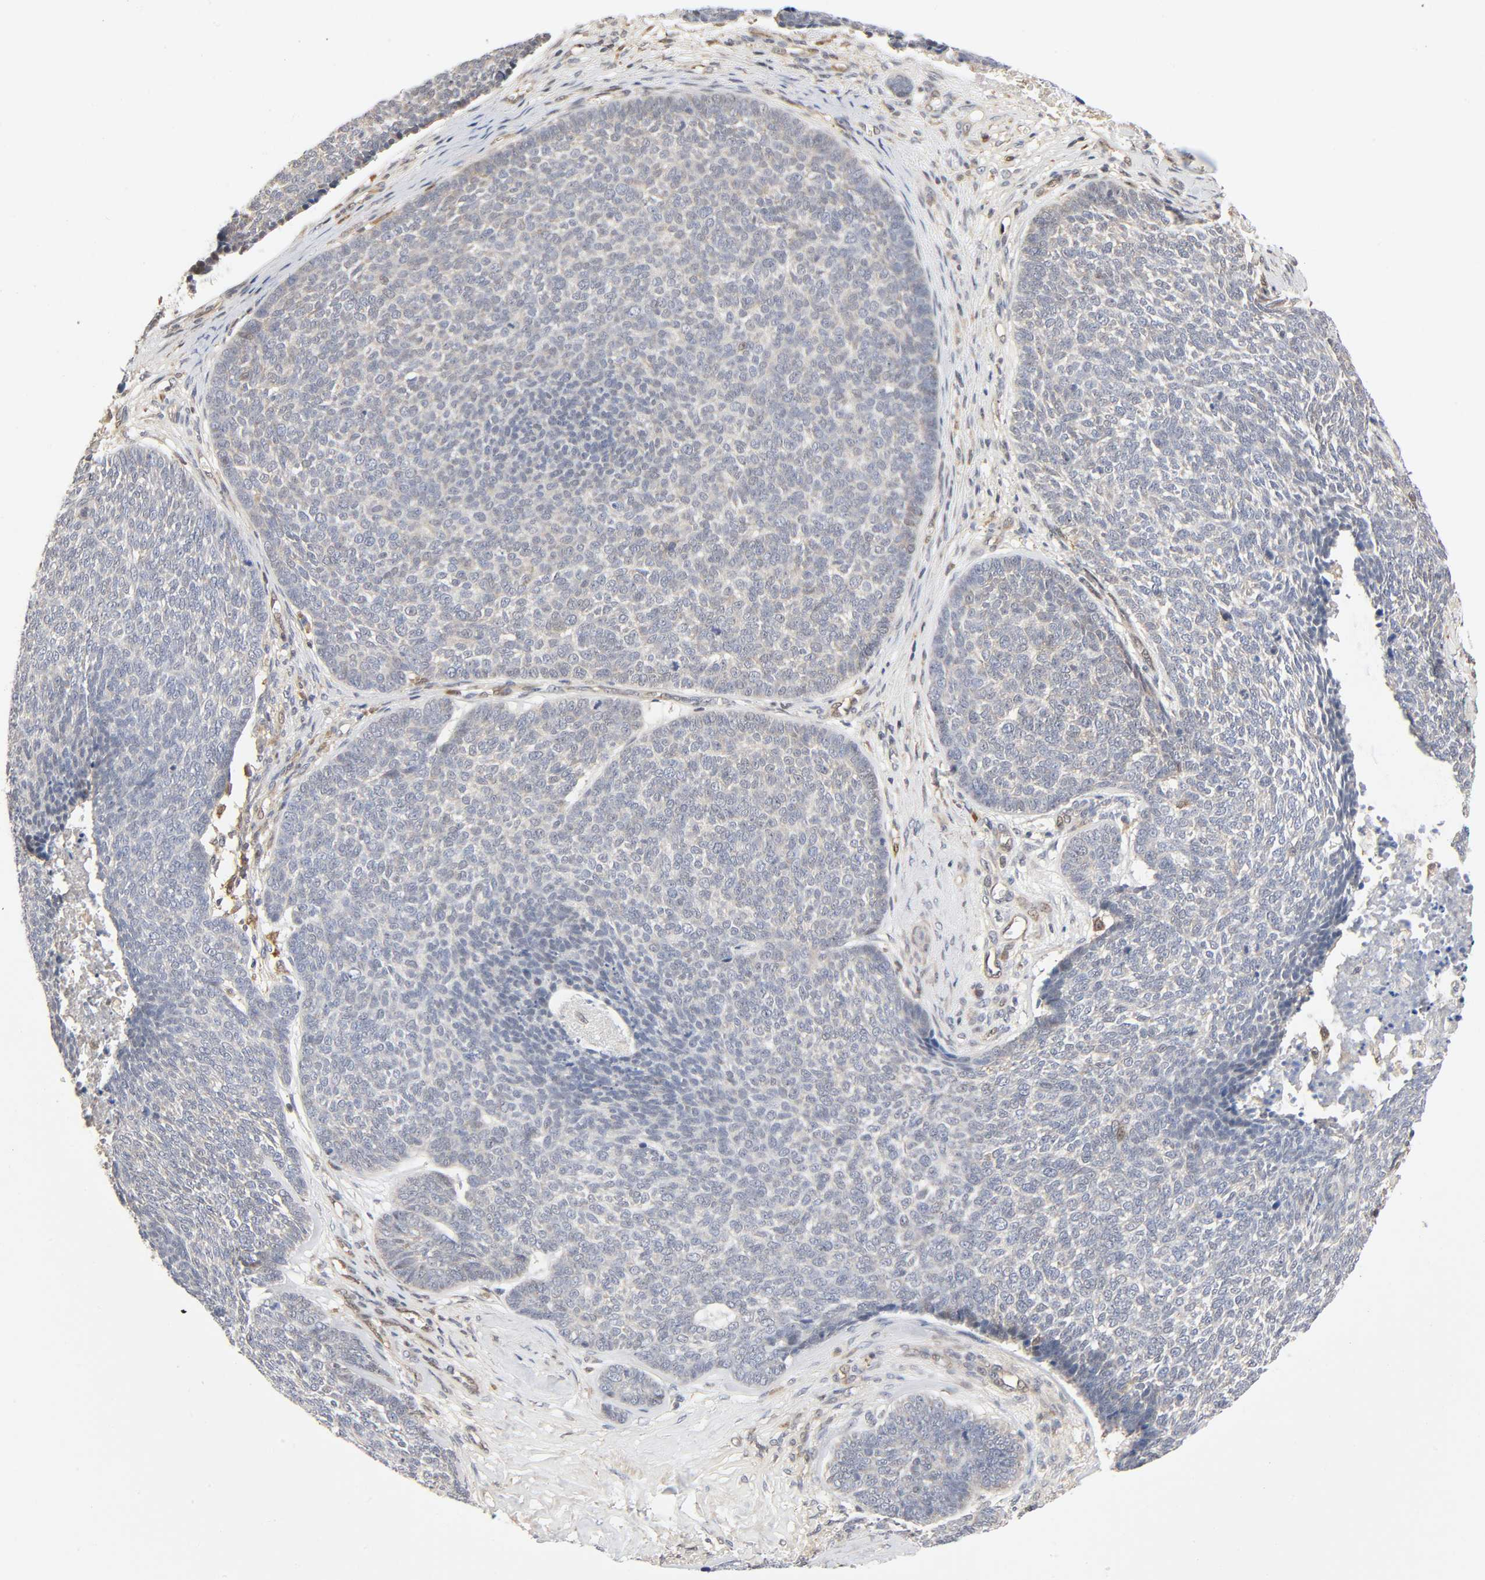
{"staining": {"intensity": "negative", "quantity": "none", "location": "none"}, "tissue": "skin cancer", "cell_type": "Tumor cells", "image_type": "cancer", "snomed": [{"axis": "morphology", "description": "Basal cell carcinoma"}, {"axis": "topography", "description": "Skin"}], "caption": "The histopathology image demonstrates no staining of tumor cells in skin basal cell carcinoma.", "gene": "CASP9", "patient": {"sex": "male", "age": 84}}